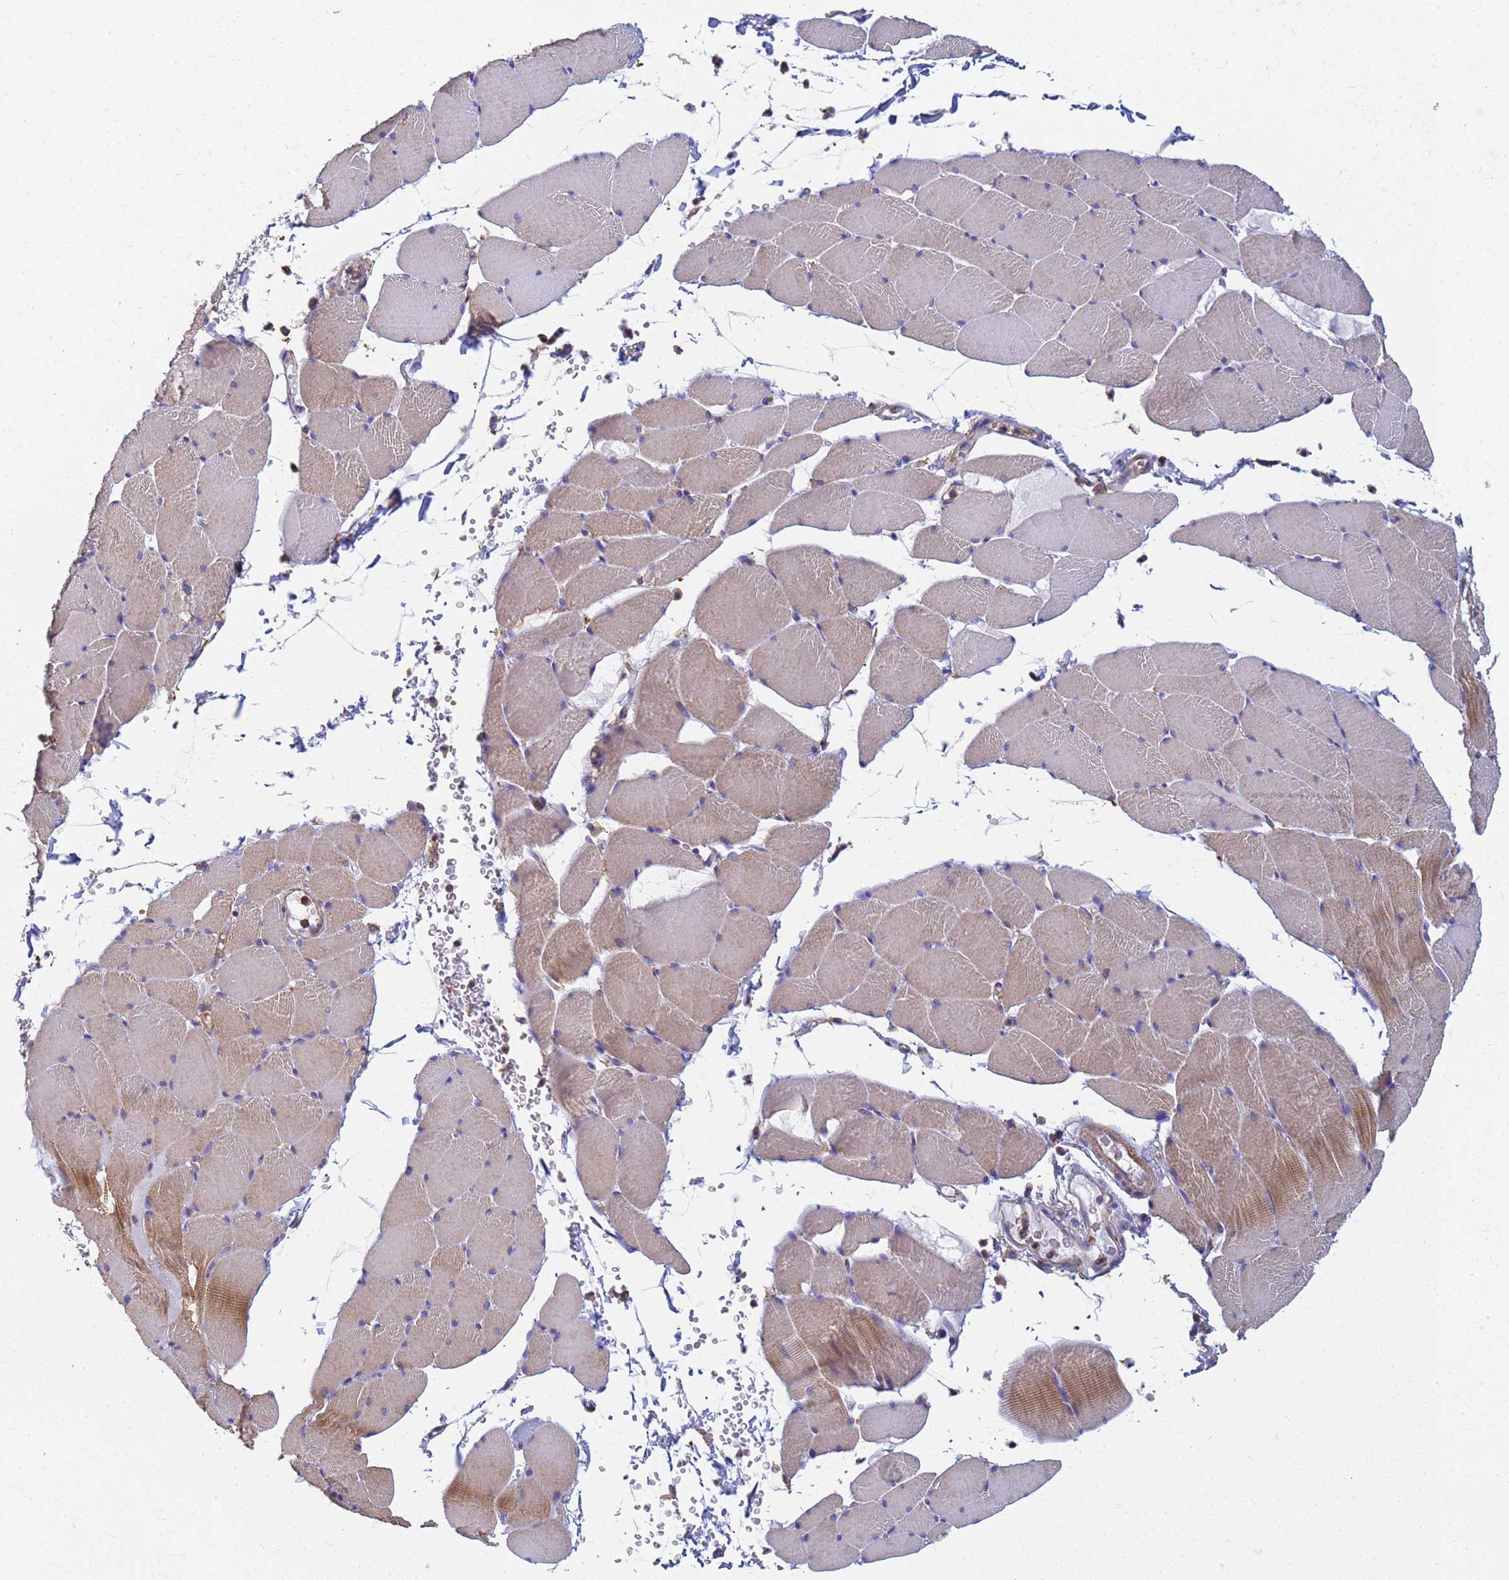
{"staining": {"intensity": "moderate", "quantity": "25%-75%", "location": "cytoplasmic/membranous"}, "tissue": "skeletal muscle", "cell_type": "Myocytes", "image_type": "normal", "snomed": [{"axis": "morphology", "description": "Normal tissue, NOS"}, {"axis": "topography", "description": "Skeletal muscle"}, {"axis": "topography", "description": "Head-Neck"}], "caption": "Protein analysis of unremarkable skeletal muscle exhibits moderate cytoplasmic/membranous positivity in approximately 25%-75% of myocytes. The protein is stained brown, and the nuclei are stained in blue (DAB IHC with brightfield microscopy, high magnification).", "gene": "ZNG1A", "patient": {"sex": "male", "age": 66}}